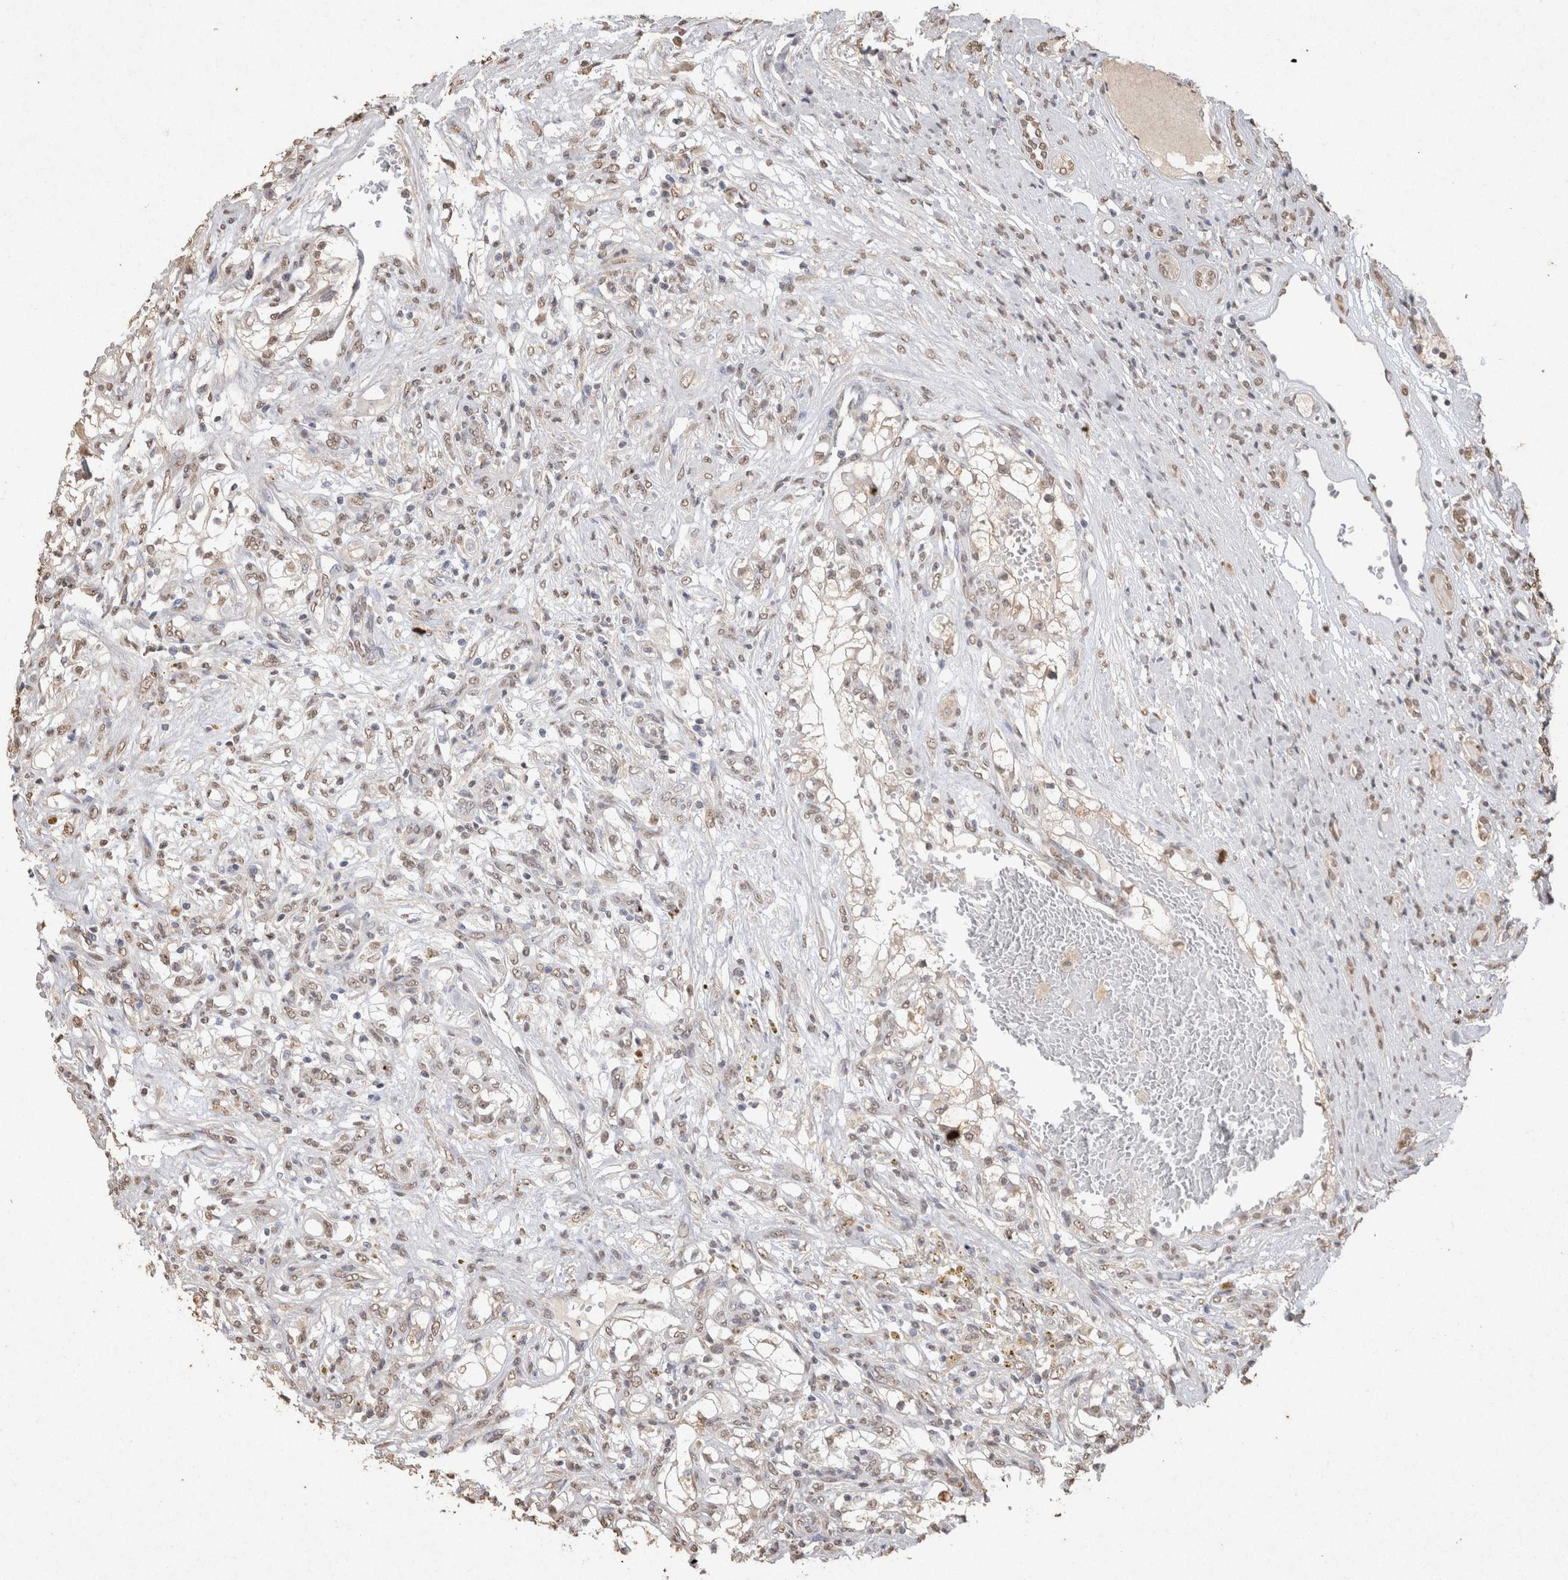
{"staining": {"intensity": "weak", "quantity": "25%-75%", "location": "nuclear"}, "tissue": "renal cancer", "cell_type": "Tumor cells", "image_type": "cancer", "snomed": [{"axis": "morphology", "description": "Adenocarcinoma, NOS"}, {"axis": "topography", "description": "Kidney"}], "caption": "IHC staining of renal cancer, which displays low levels of weak nuclear expression in approximately 25%-75% of tumor cells indicating weak nuclear protein expression. The staining was performed using DAB (brown) for protein detection and nuclei were counterstained in hematoxylin (blue).", "gene": "MLX", "patient": {"sex": "male", "age": 68}}